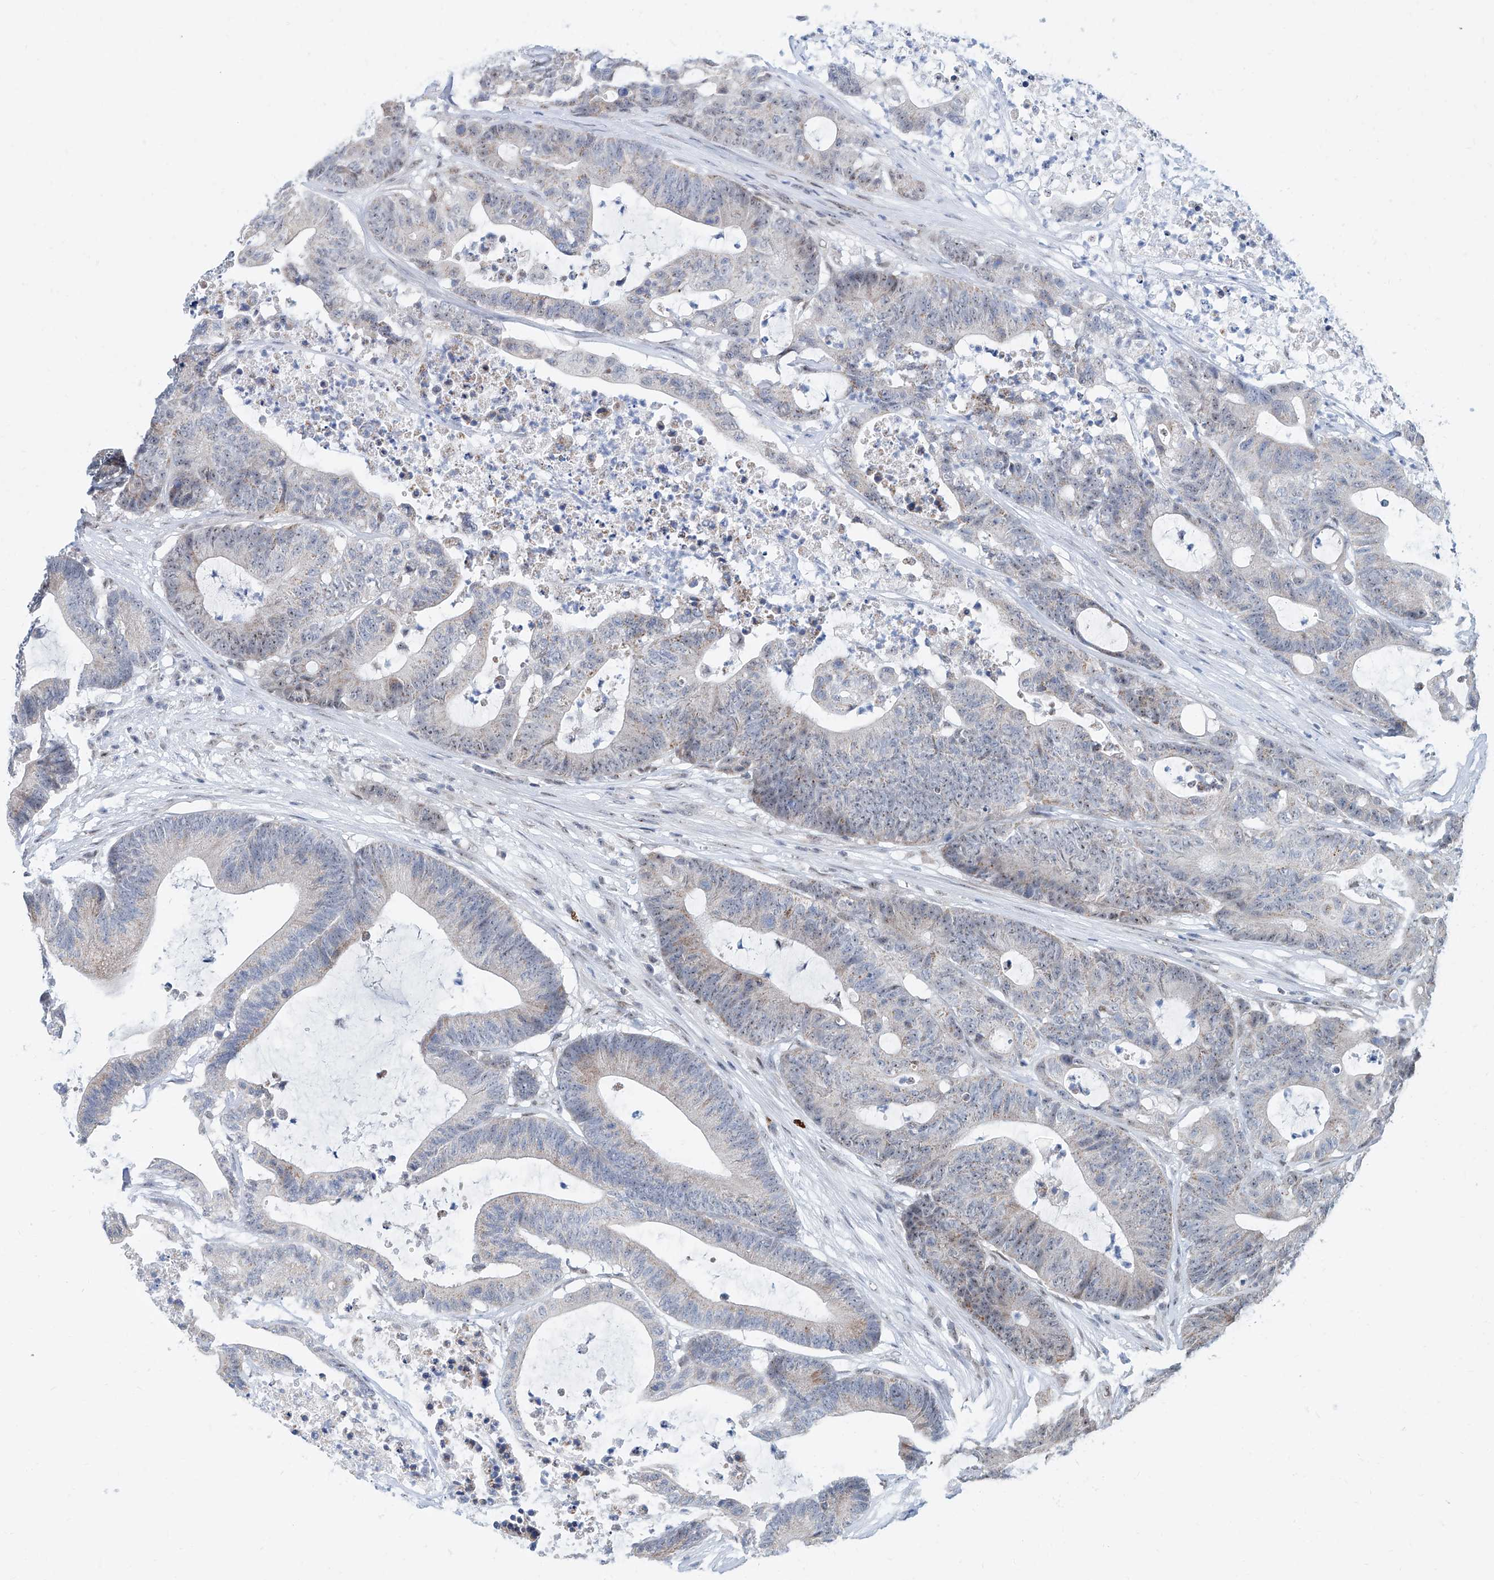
{"staining": {"intensity": "weak", "quantity": "25%-75%", "location": "nuclear"}, "tissue": "colorectal cancer", "cell_type": "Tumor cells", "image_type": "cancer", "snomed": [{"axis": "morphology", "description": "Adenocarcinoma, NOS"}, {"axis": "topography", "description": "Colon"}], "caption": "Human colorectal cancer stained for a protein (brown) shows weak nuclear positive positivity in approximately 25%-75% of tumor cells.", "gene": "SDE2", "patient": {"sex": "female", "age": 84}}